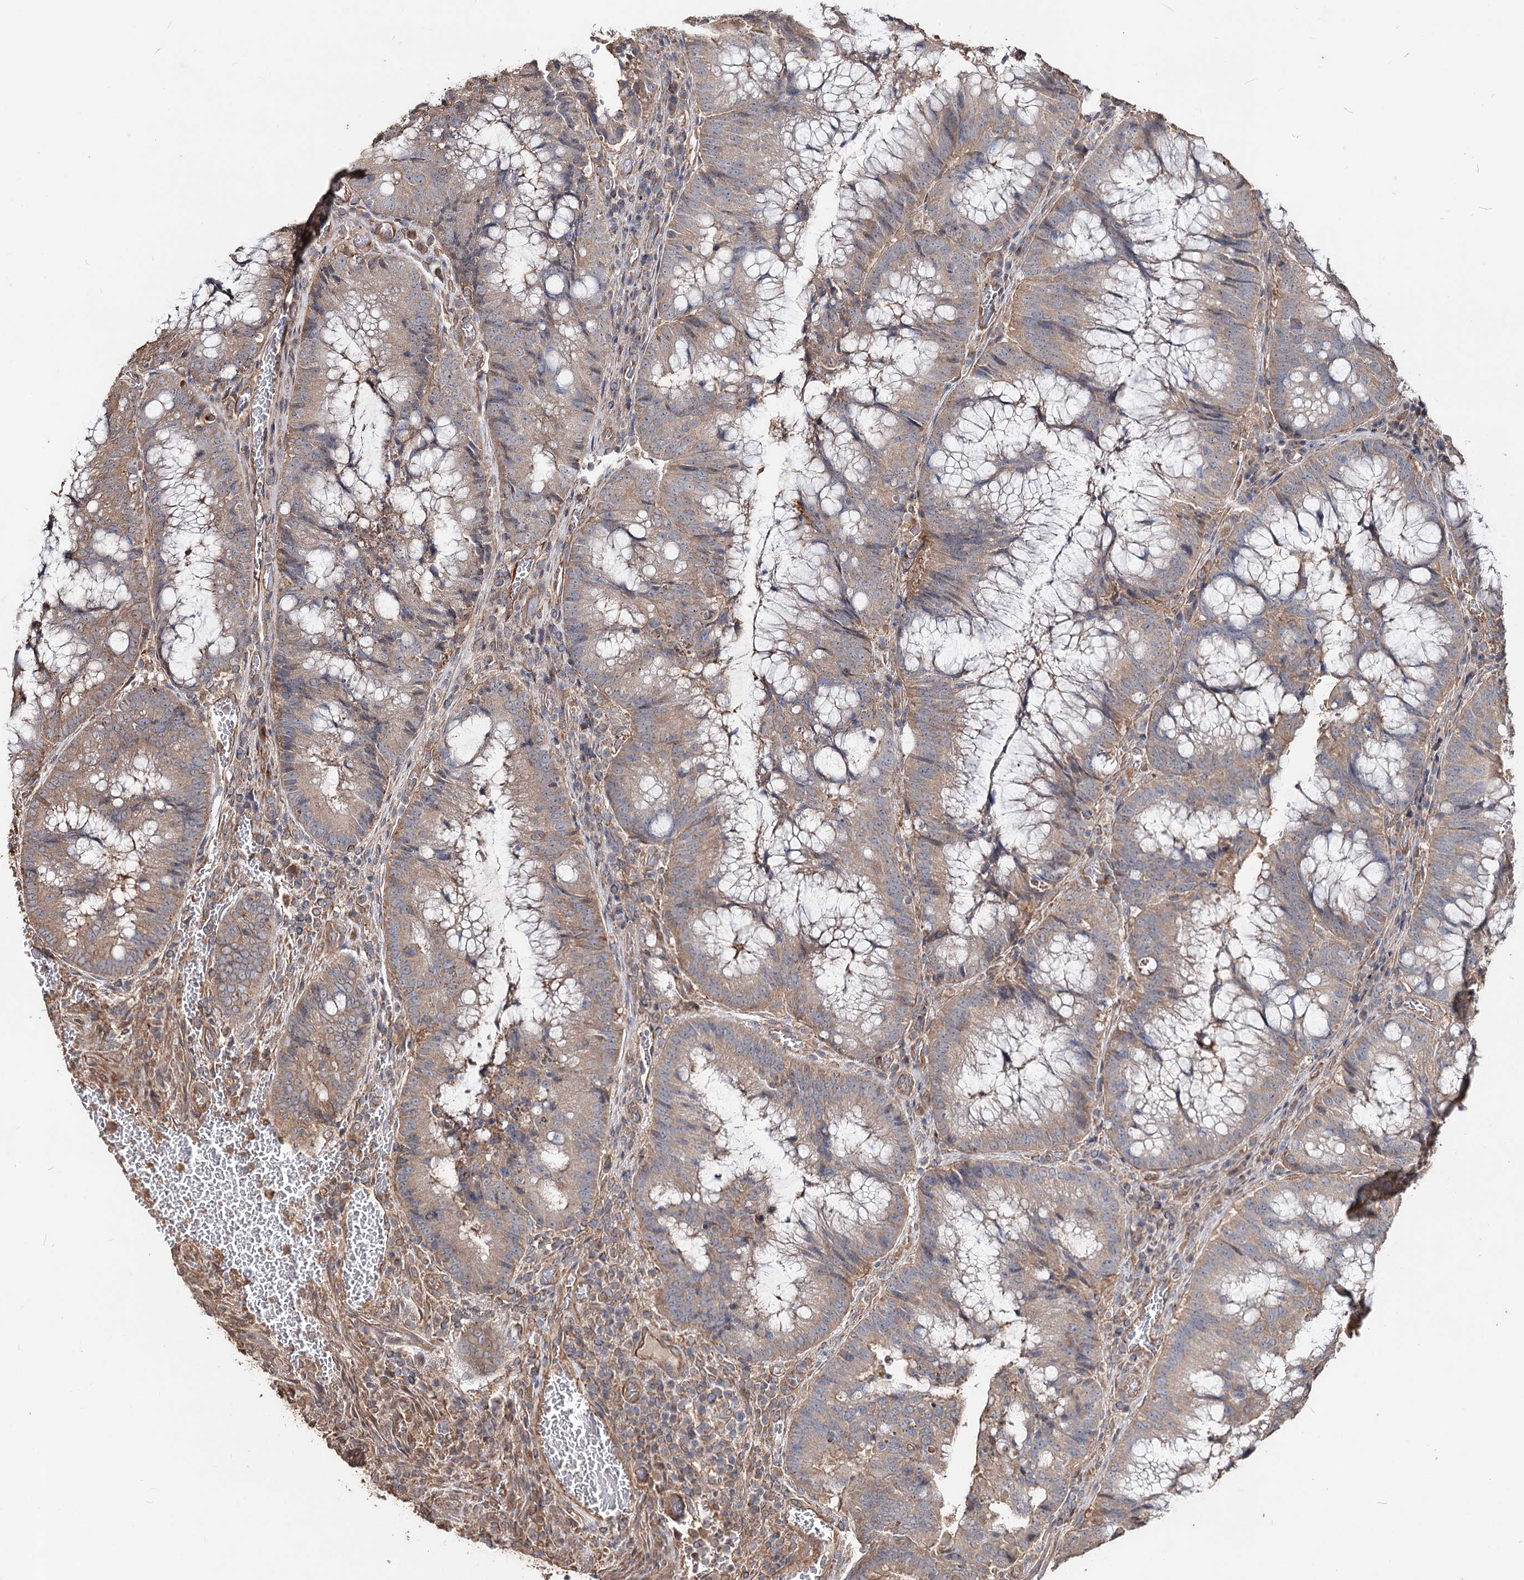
{"staining": {"intensity": "moderate", "quantity": "<25%", "location": "cytoplasmic/membranous"}, "tissue": "colorectal cancer", "cell_type": "Tumor cells", "image_type": "cancer", "snomed": [{"axis": "morphology", "description": "Adenocarcinoma, NOS"}, {"axis": "topography", "description": "Rectum"}], "caption": "A low amount of moderate cytoplasmic/membranous staining is present in approximately <25% of tumor cells in adenocarcinoma (colorectal) tissue.", "gene": "SPART", "patient": {"sex": "male", "age": 69}}